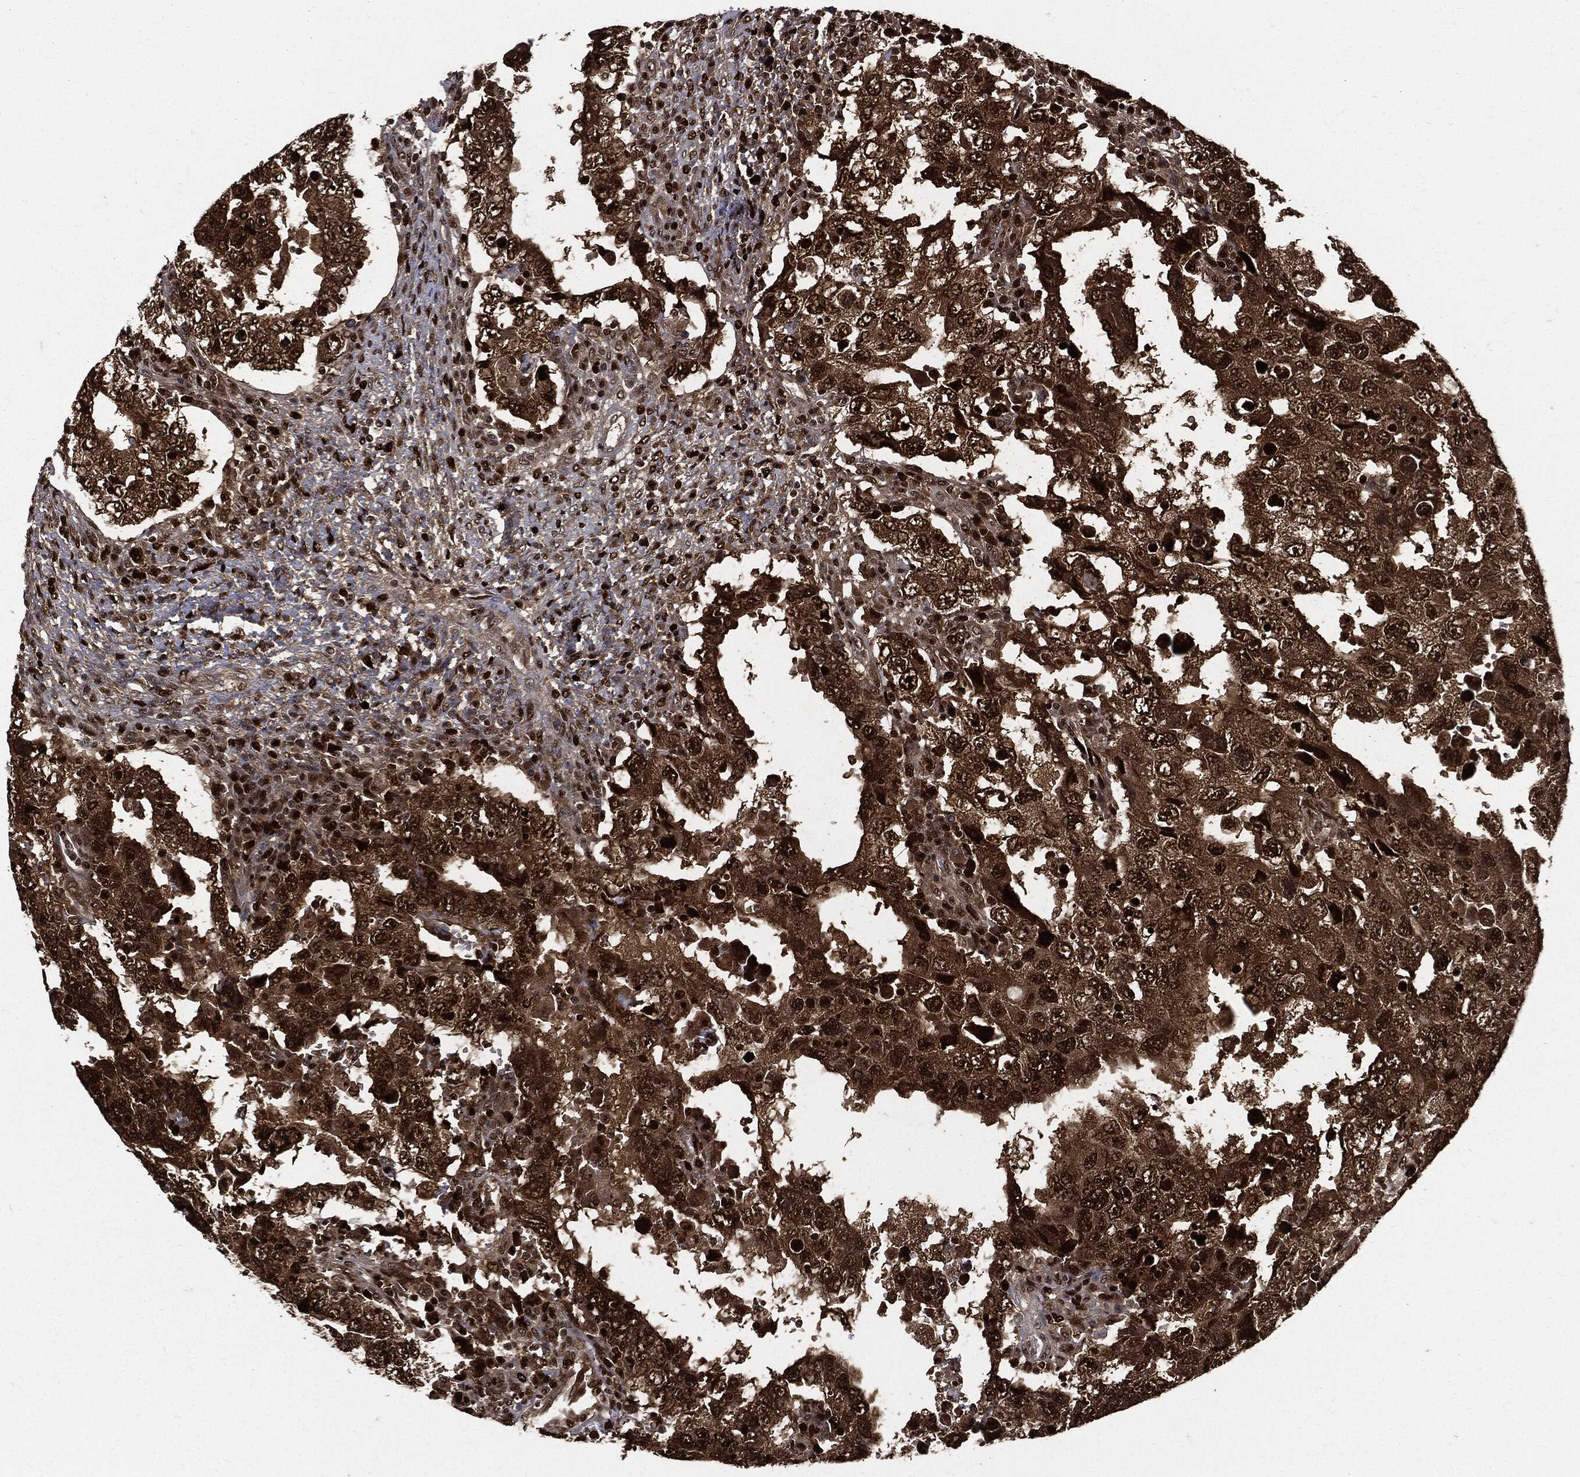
{"staining": {"intensity": "strong", "quantity": ">75%", "location": "cytoplasmic/membranous,nuclear"}, "tissue": "testis cancer", "cell_type": "Tumor cells", "image_type": "cancer", "snomed": [{"axis": "morphology", "description": "Carcinoma, Embryonal, NOS"}, {"axis": "topography", "description": "Testis"}], "caption": "IHC of embryonal carcinoma (testis) exhibits high levels of strong cytoplasmic/membranous and nuclear positivity in about >75% of tumor cells. Using DAB (brown) and hematoxylin (blue) stains, captured at high magnification using brightfield microscopy.", "gene": "PCNA", "patient": {"sex": "male", "age": 26}}